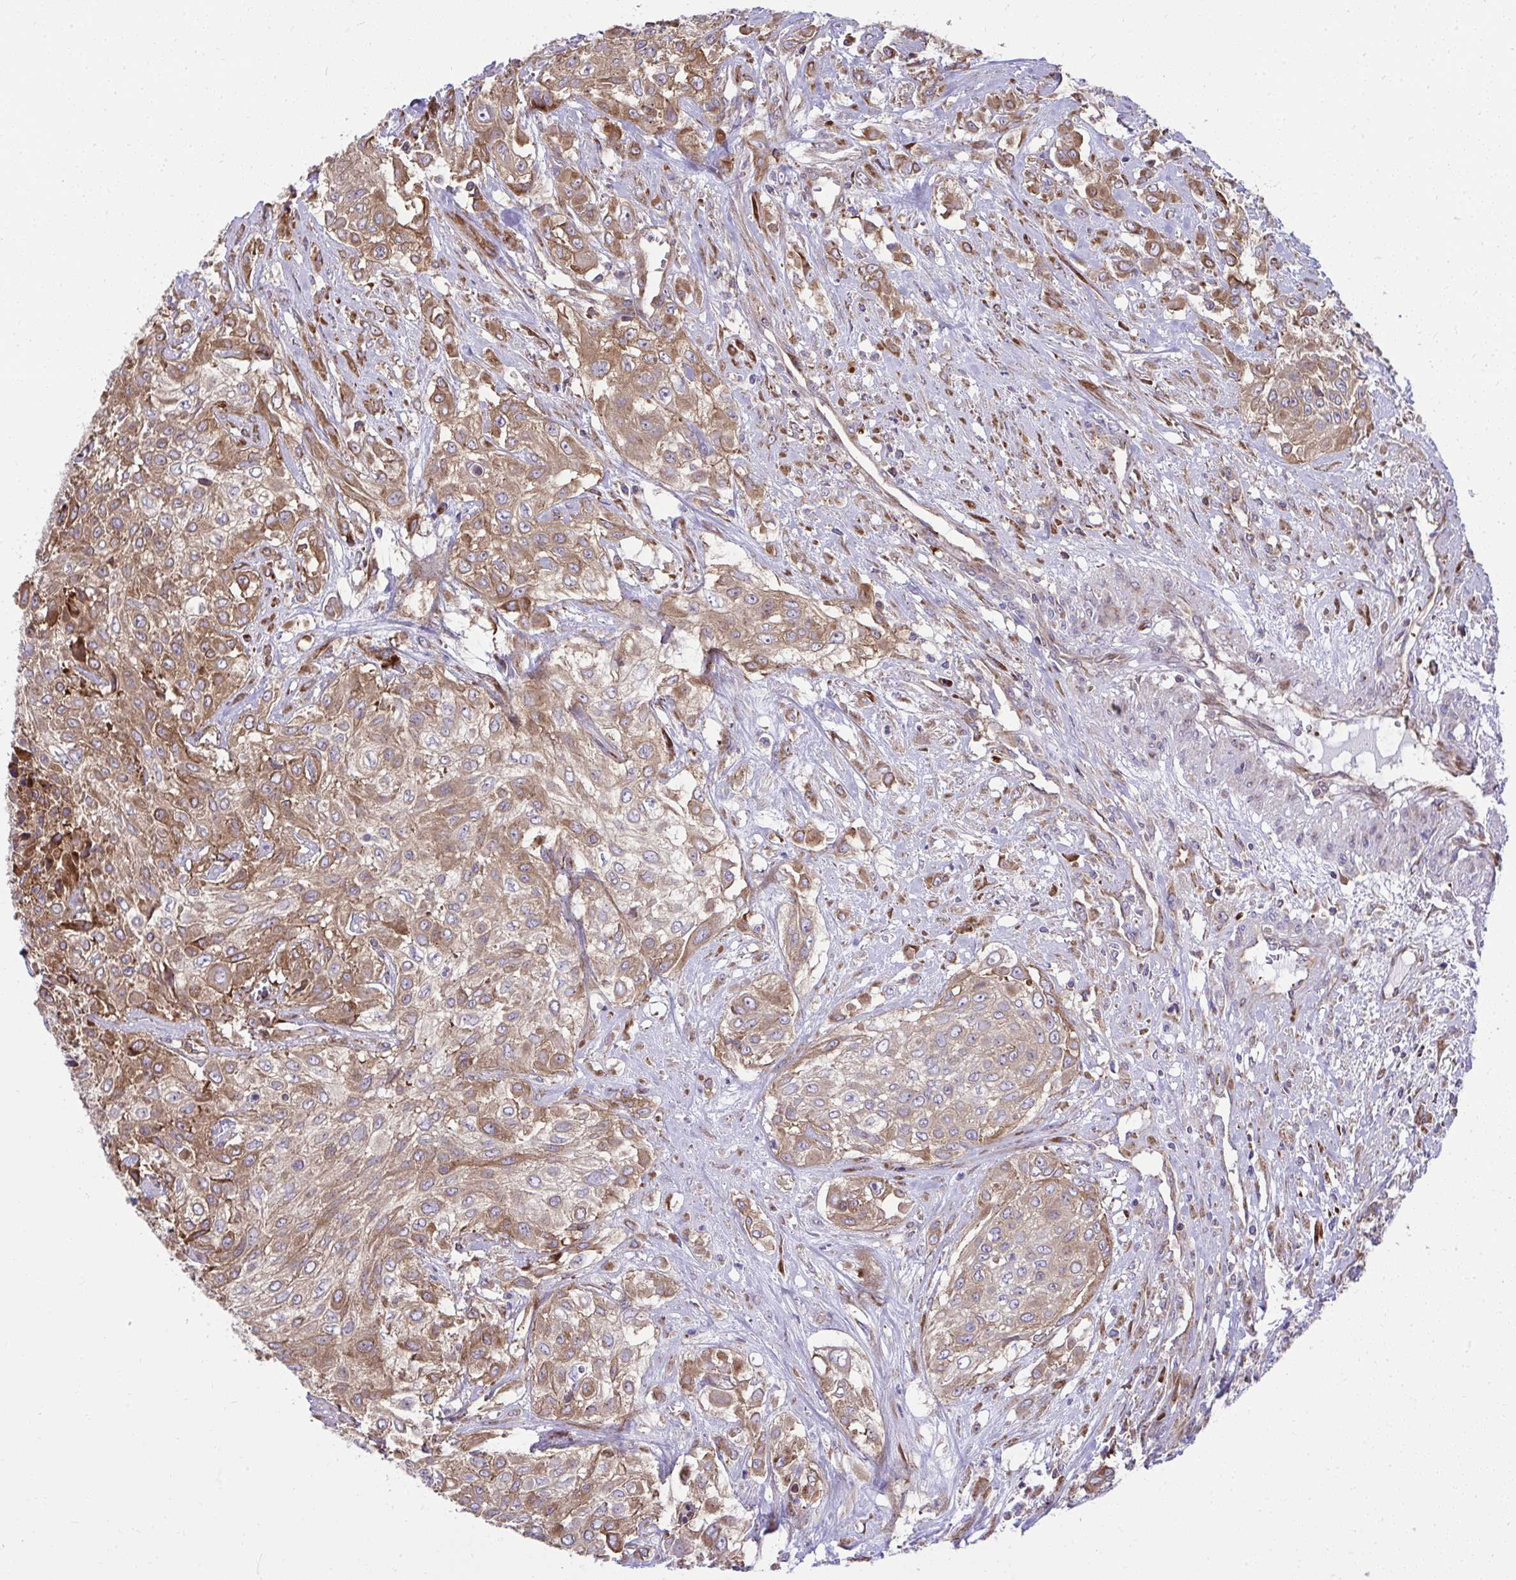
{"staining": {"intensity": "weak", "quantity": ">75%", "location": "cytoplasmic/membranous"}, "tissue": "urothelial cancer", "cell_type": "Tumor cells", "image_type": "cancer", "snomed": [{"axis": "morphology", "description": "Urothelial carcinoma, High grade"}, {"axis": "topography", "description": "Urinary bladder"}], "caption": "Immunohistochemical staining of urothelial cancer shows low levels of weak cytoplasmic/membranous positivity in approximately >75% of tumor cells.", "gene": "NMNAT3", "patient": {"sex": "male", "age": 57}}